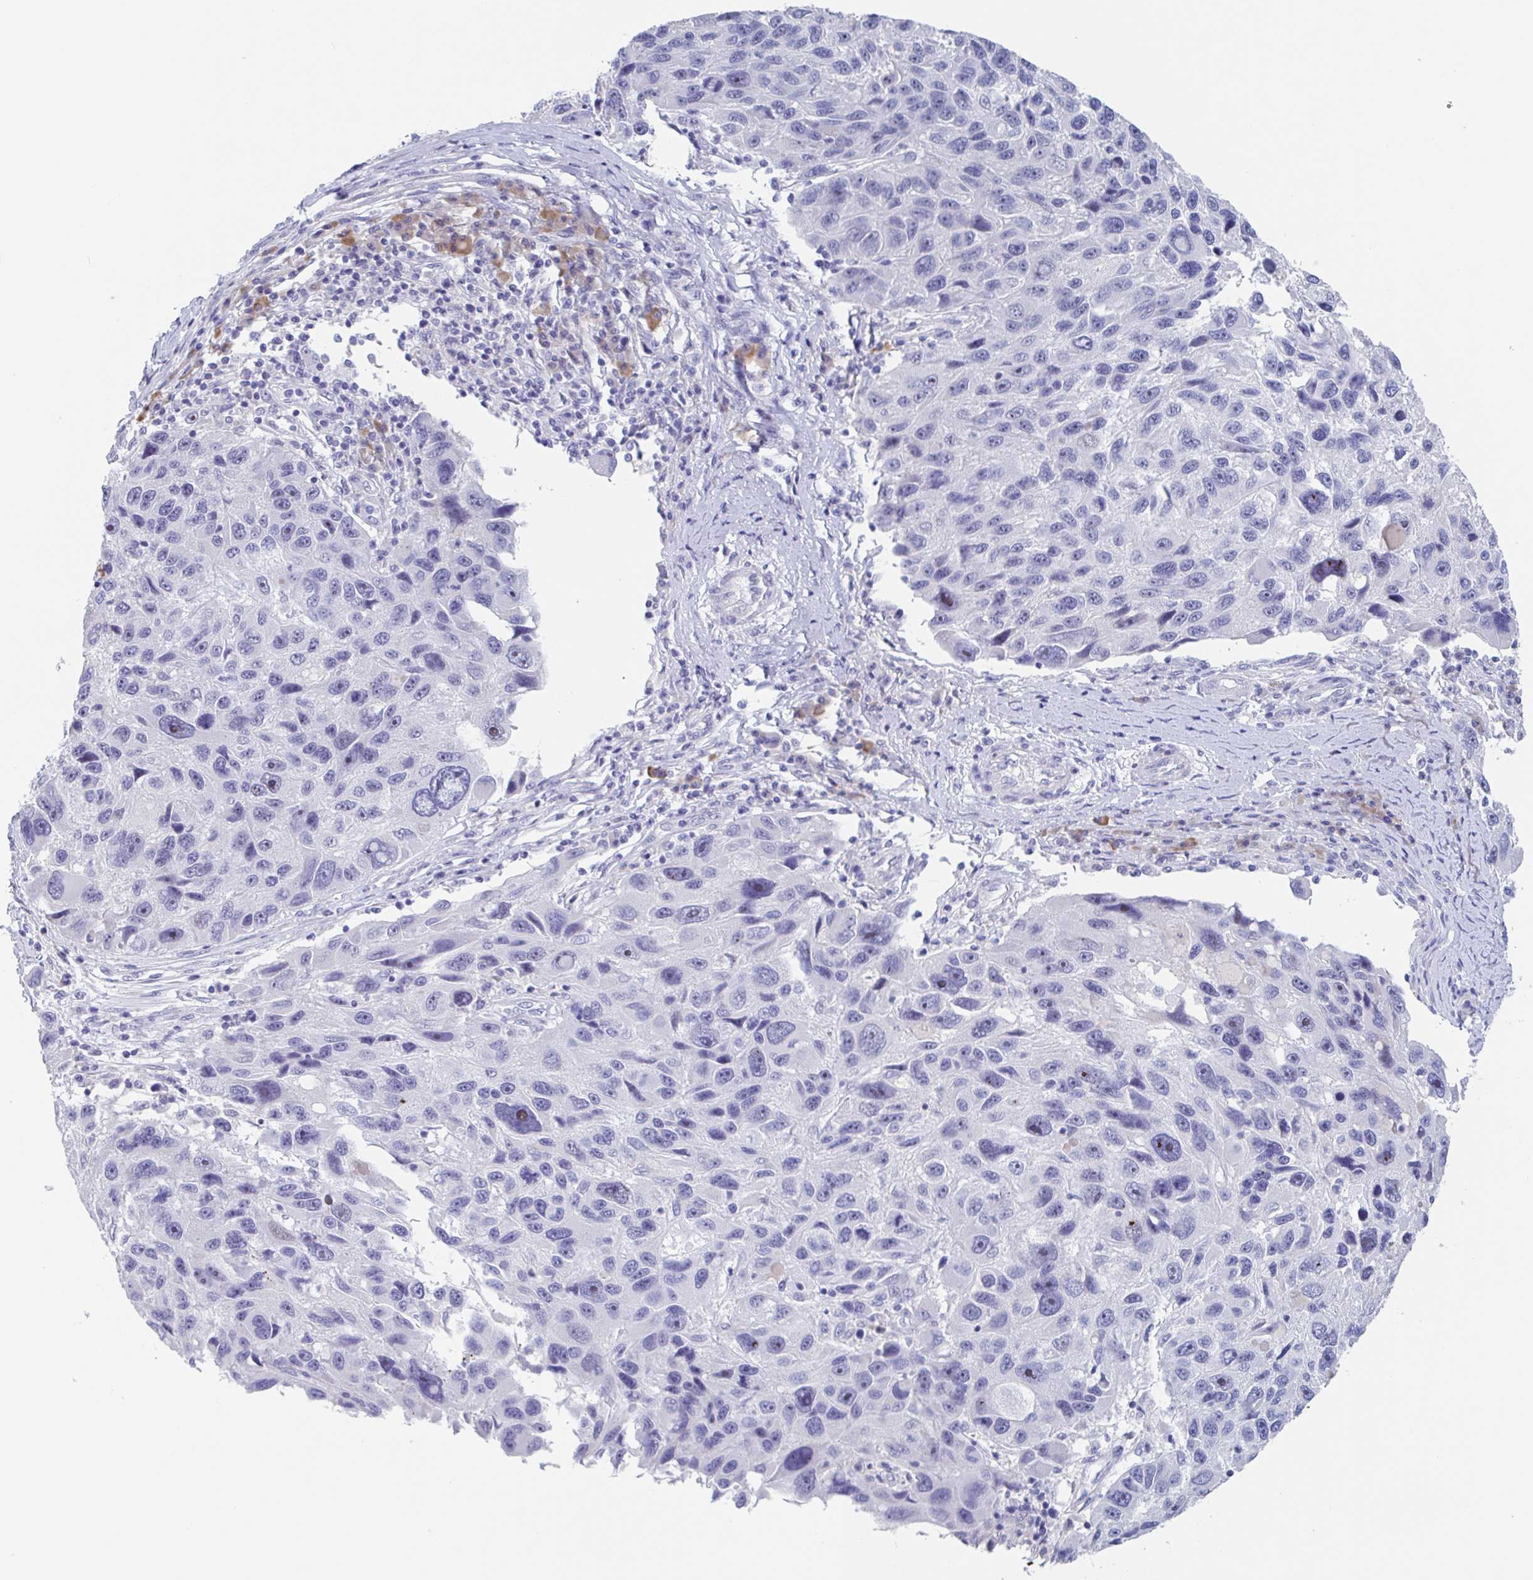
{"staining": {"intensity": "weak", "quantity": "<25%", "location": "nuclear"}, "tissue": "melanoma", "cell_type": "Tumor cells", "image_type": "cancer", "snomed": [{"axis": "morphology", "description": "Malignant melanoma, NOS"}, {"axis": "topography", "description": "Skin"}], "caption": "The micrograph displays no staining of tumor cells in melanoma.", "gene": "NOXRED1", "patient": {"sex": "male", "age": 53}}